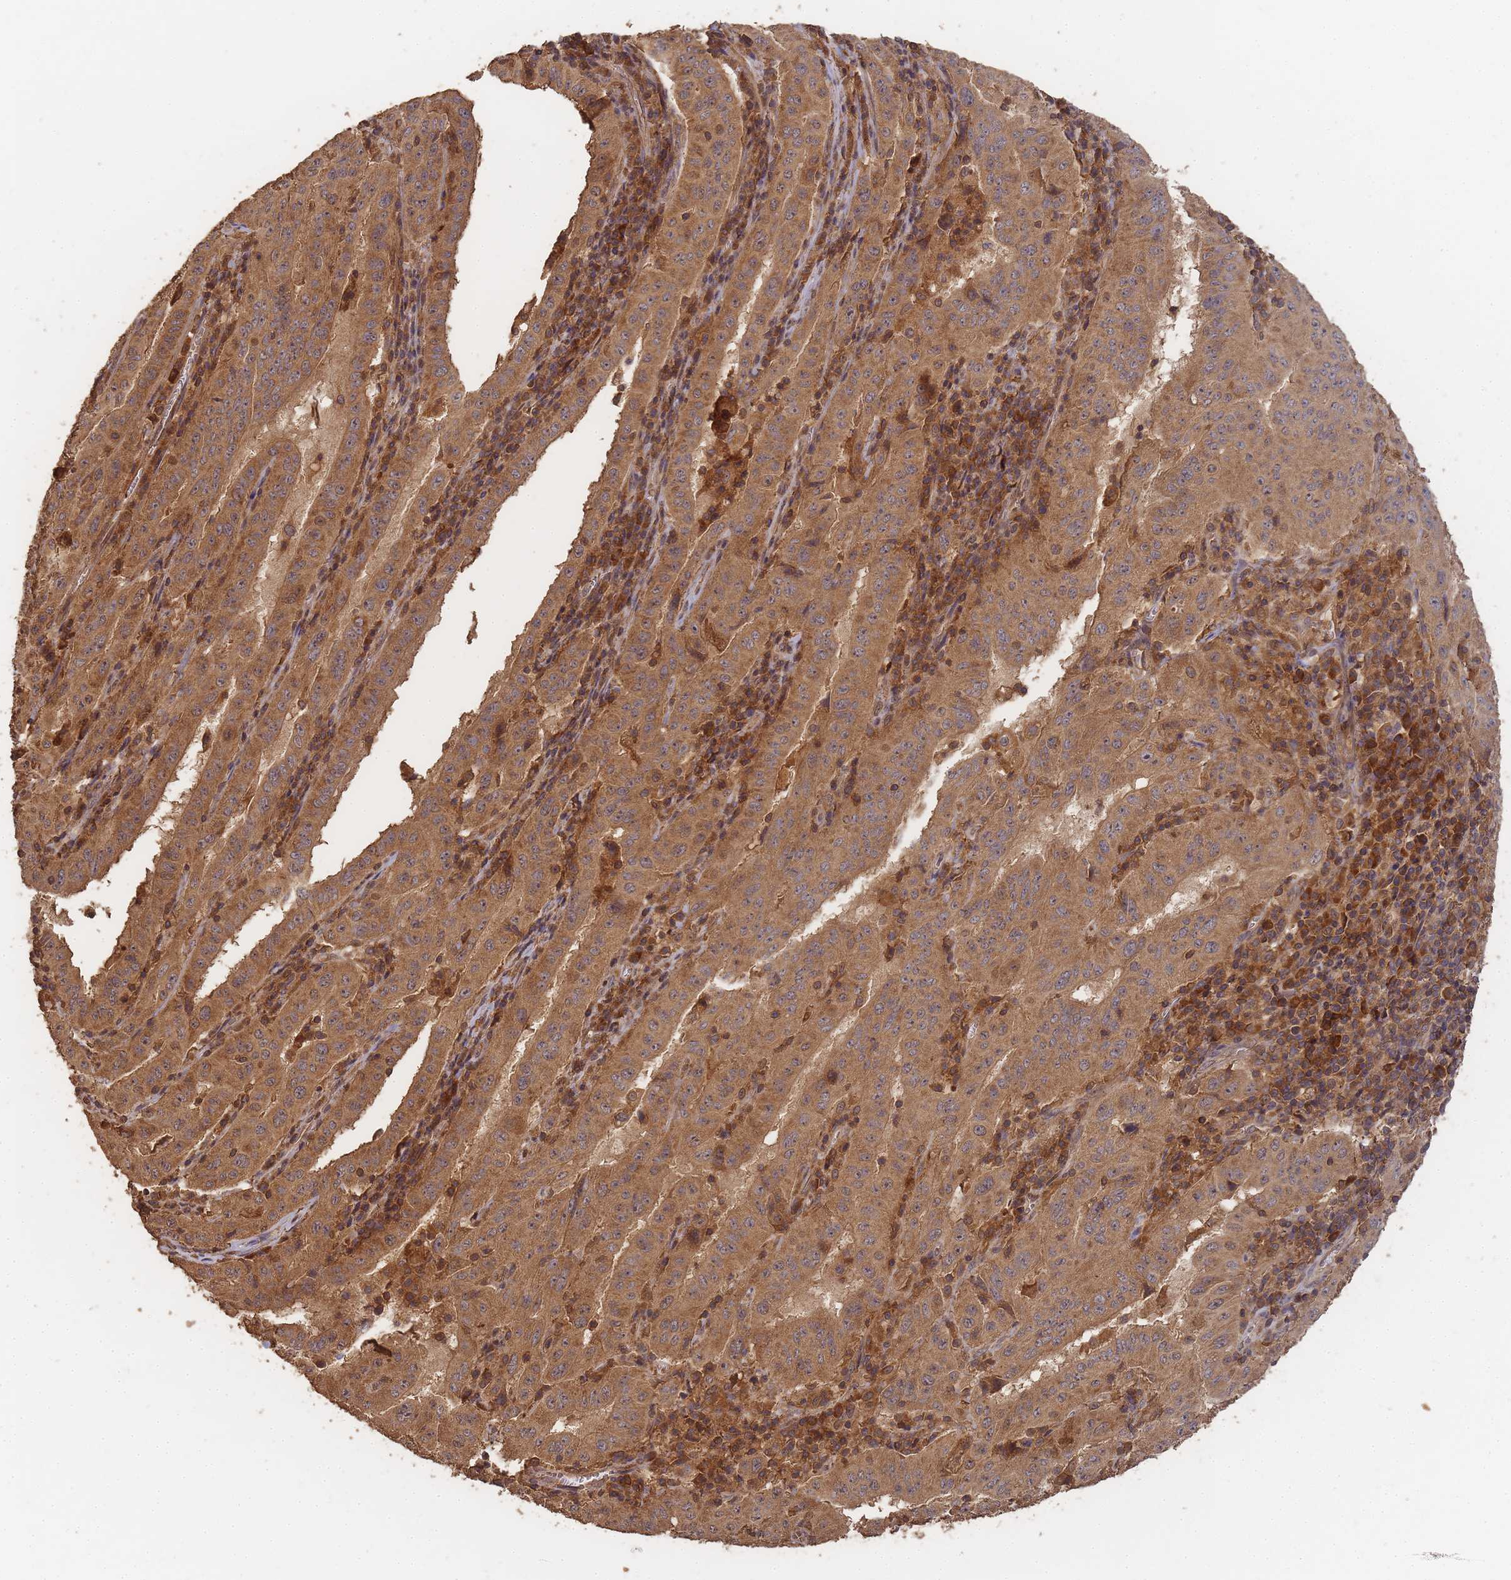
{"staining": {"intensity": "moderate", "quantity": ">75%", "location": "cytoplasmic/membranous"}, "tissue": "pancreatic cancer", "cell_type": "Tumor cells", "image_type": "cancer", "snomed": [{"axis": "morphology", "description": "Adenocarcinoma, NOS"}, {"axis": "topography", "description": "Pancreas"}], "caption": "Immunohistochemistry image of pancreatic adenocarcinoma stained for a protein (brown), which displays medium levels of moderate cytoplasmic/membranous positivity in about >75% of tumor cells.", "gene": "ALKBH1", "patient": {"sex": "male", "age": 63}}